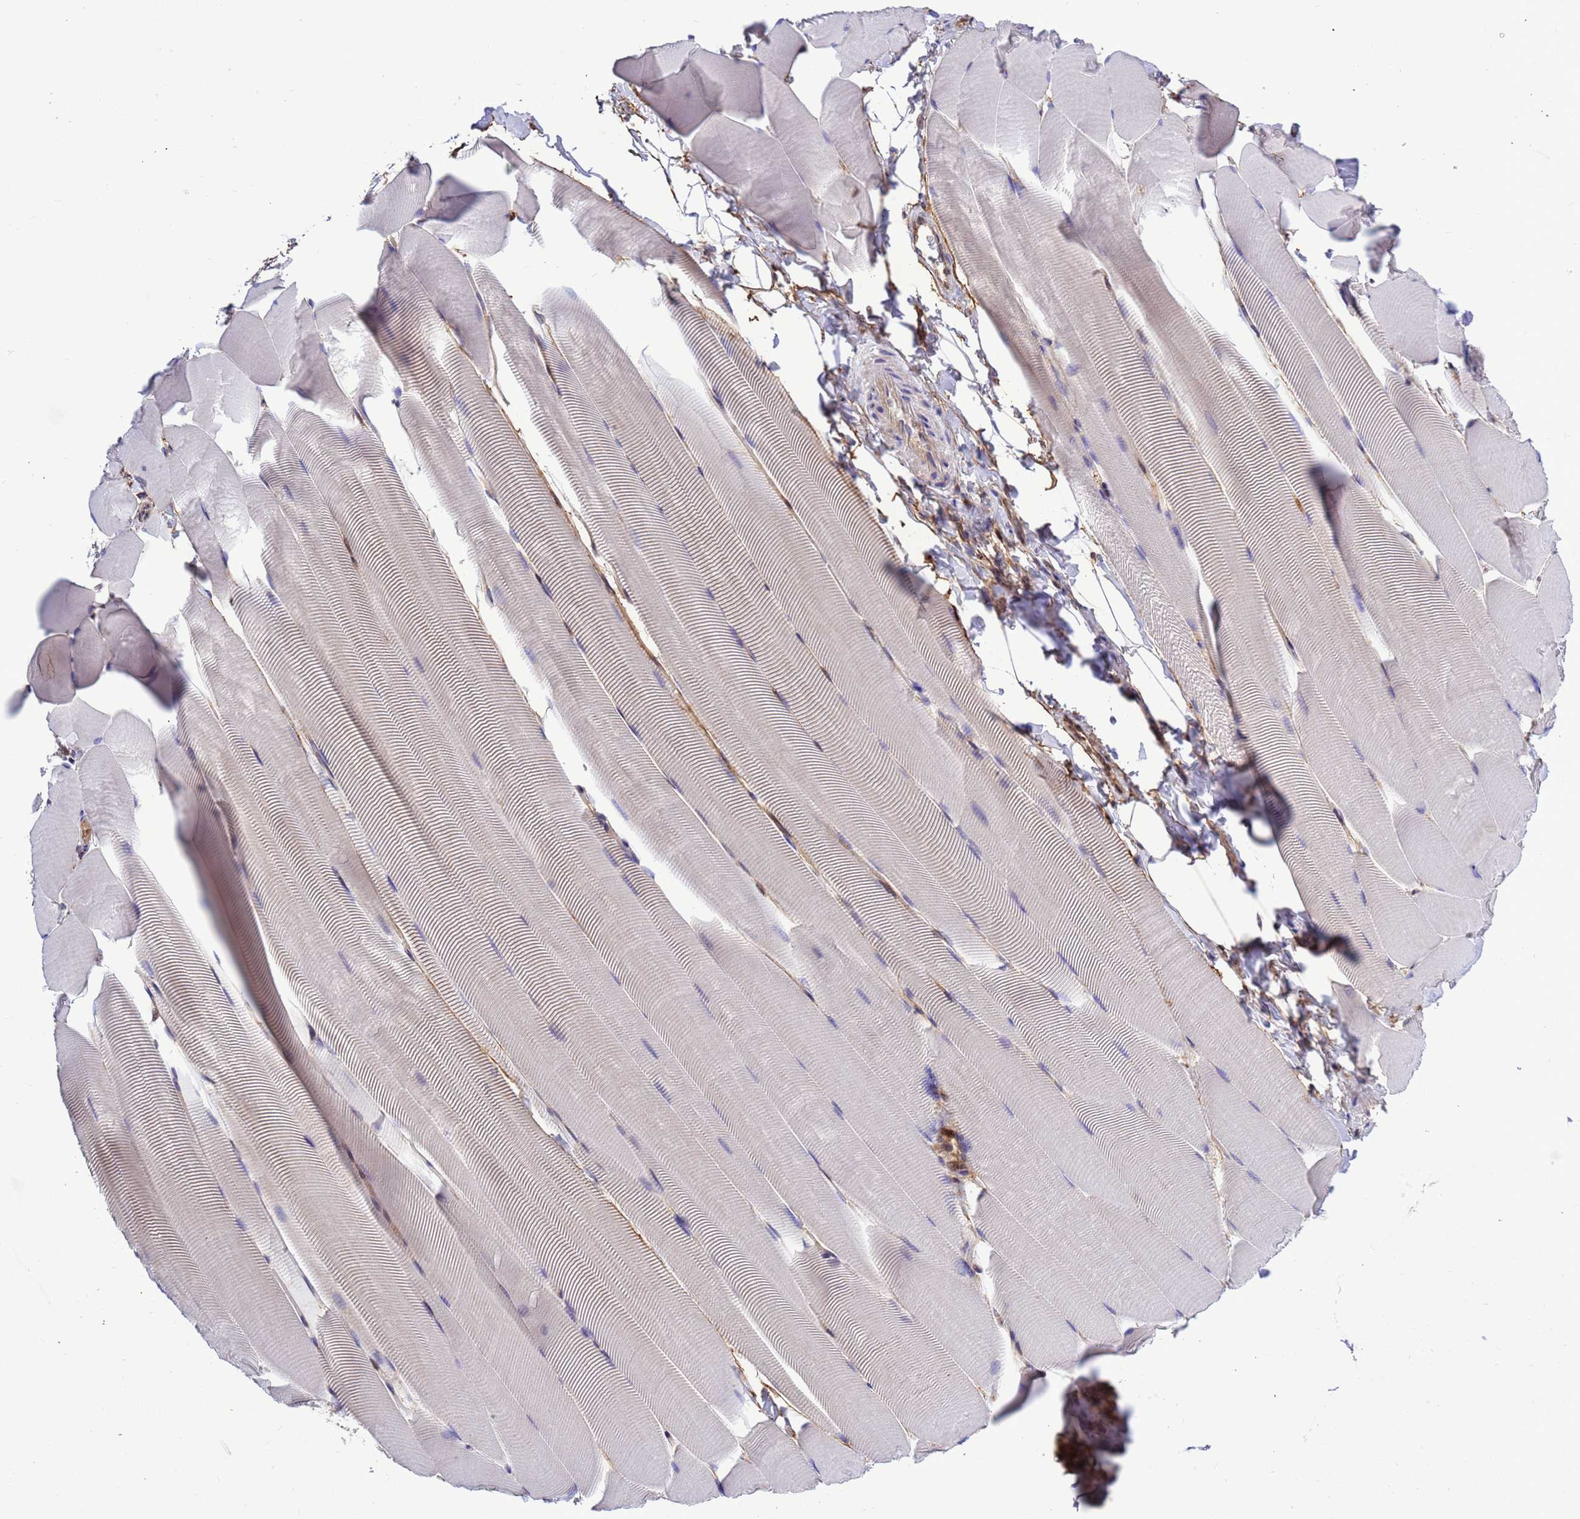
{"staining": {"intensity": "weak", "quantity": "<25%", "location": "cytoplasmic/membranous"}, "tissue": "skeletal muscle", "cell_type": "Myocytes", "image_type": "normal", "snomed": [{"axis": "morphology", "description": "Normal tissue, NOS"}, {"axis": "topography", "description": "Skeletal muscle"}], "caption": "An immunohistochemistry photomicrograph of unremarkable skeletal muscle is shown. There is no staining in myocytes of skeletal muscle. The staining was performed using DAB to visualize the protein expression in brown, while the nuclei were stained in blue with hematoxylin (Magnification: 20x).", "gene": "FOXRED1", "patient": {"sex": "male", "age": 25}}